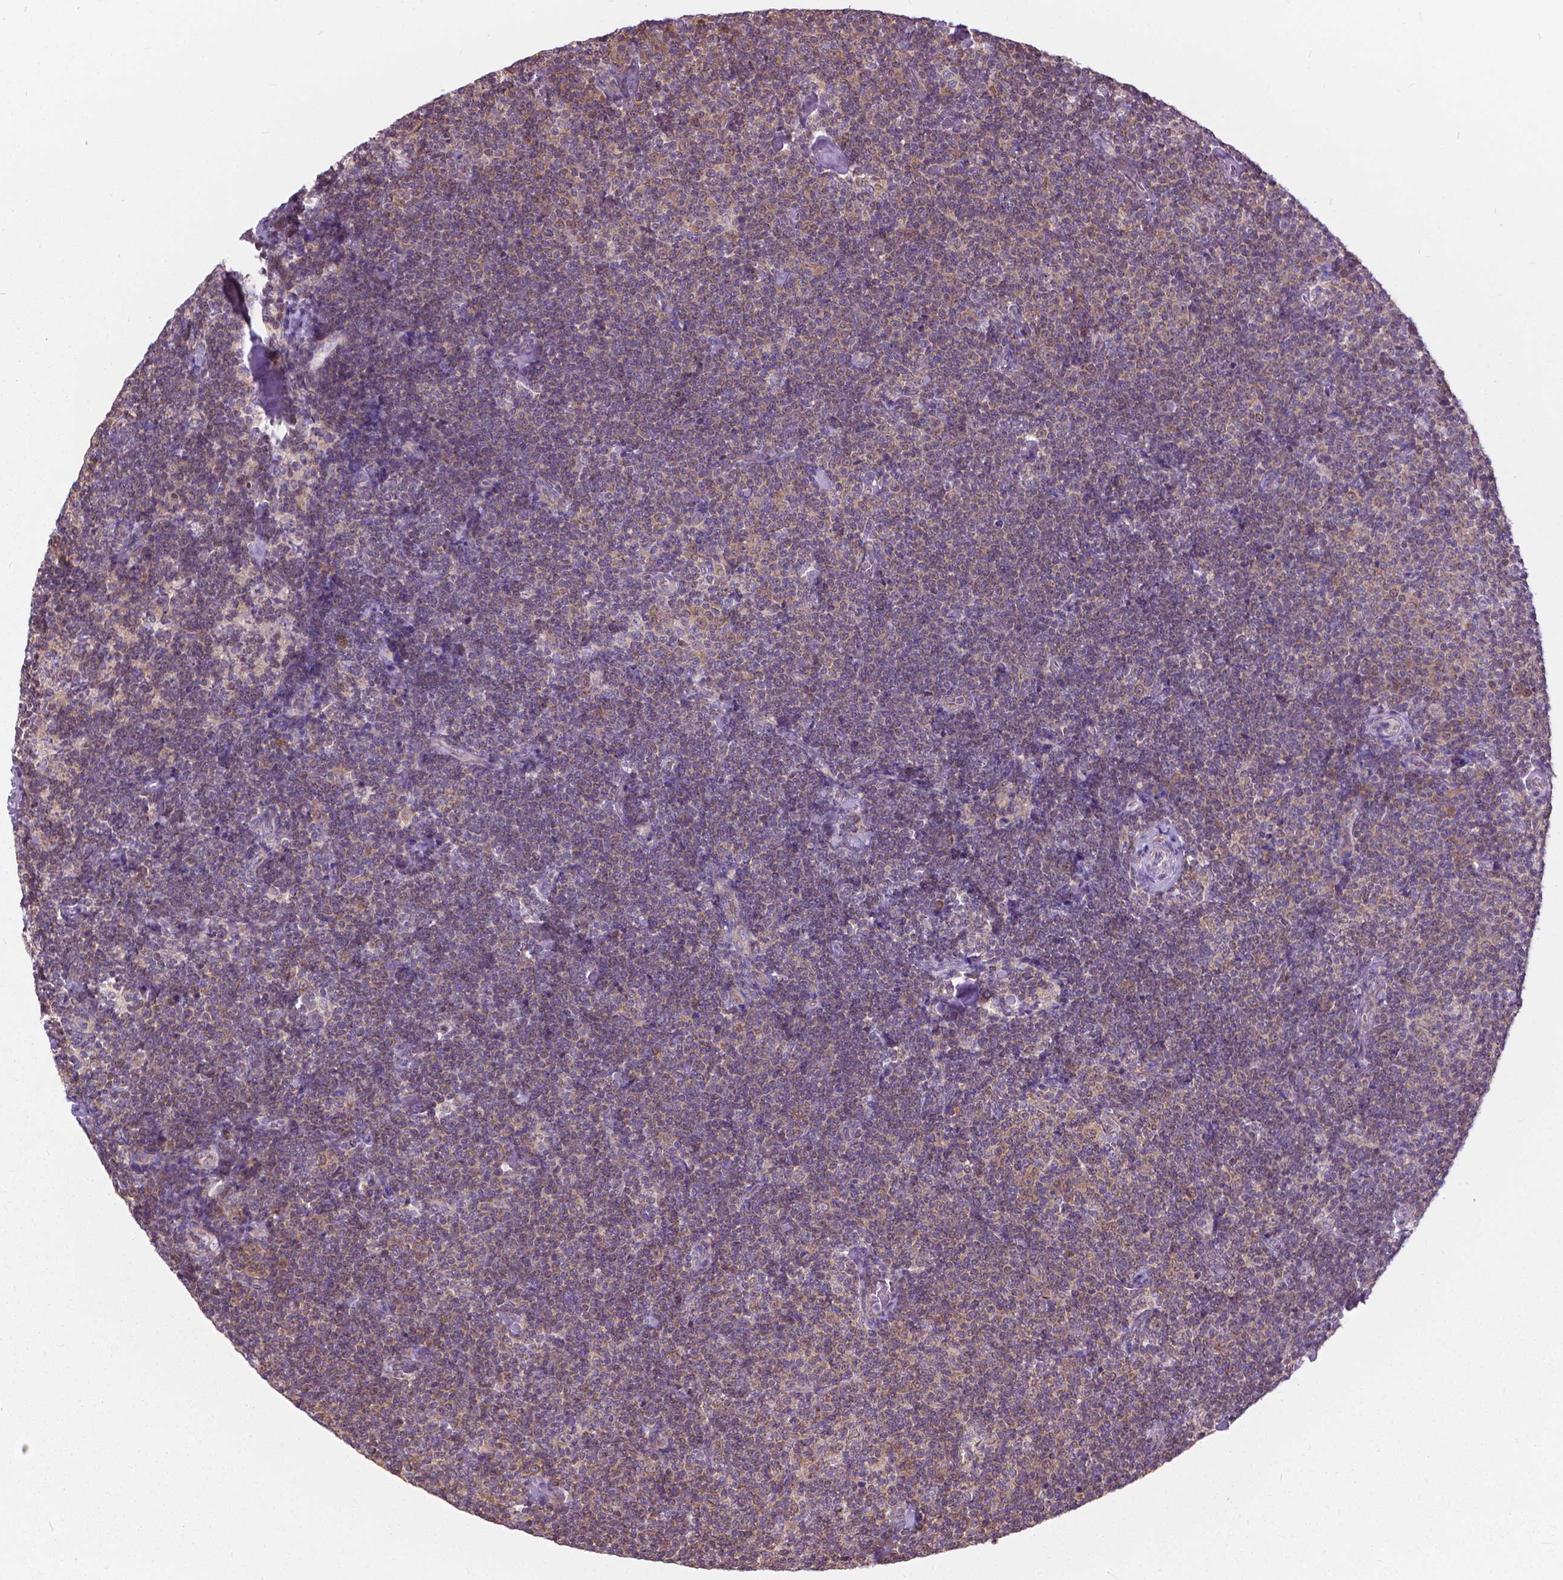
{"staining": {"intensity": "weak", "quantity": "<25%", "location": "cytoplasmic/membranous"}, "tissue": "lymphoma", "cell_type": "Tumor cells", "image_type": "cancer", "snomed": [{"axis": "morphology", "description": "Malignant lymphoma, non-Hodgkin's type, Low grade"}, {"axis": "topography", "description": "Lymph node"}], "caption": "DAB immunohistochemical staining of malignant lymphoma, non-Hodgkin's type (low-grade) shows no significant staining in tumor cells.", "gene": "NUDT1", "patient": {"sex": "male", "age": 81}}